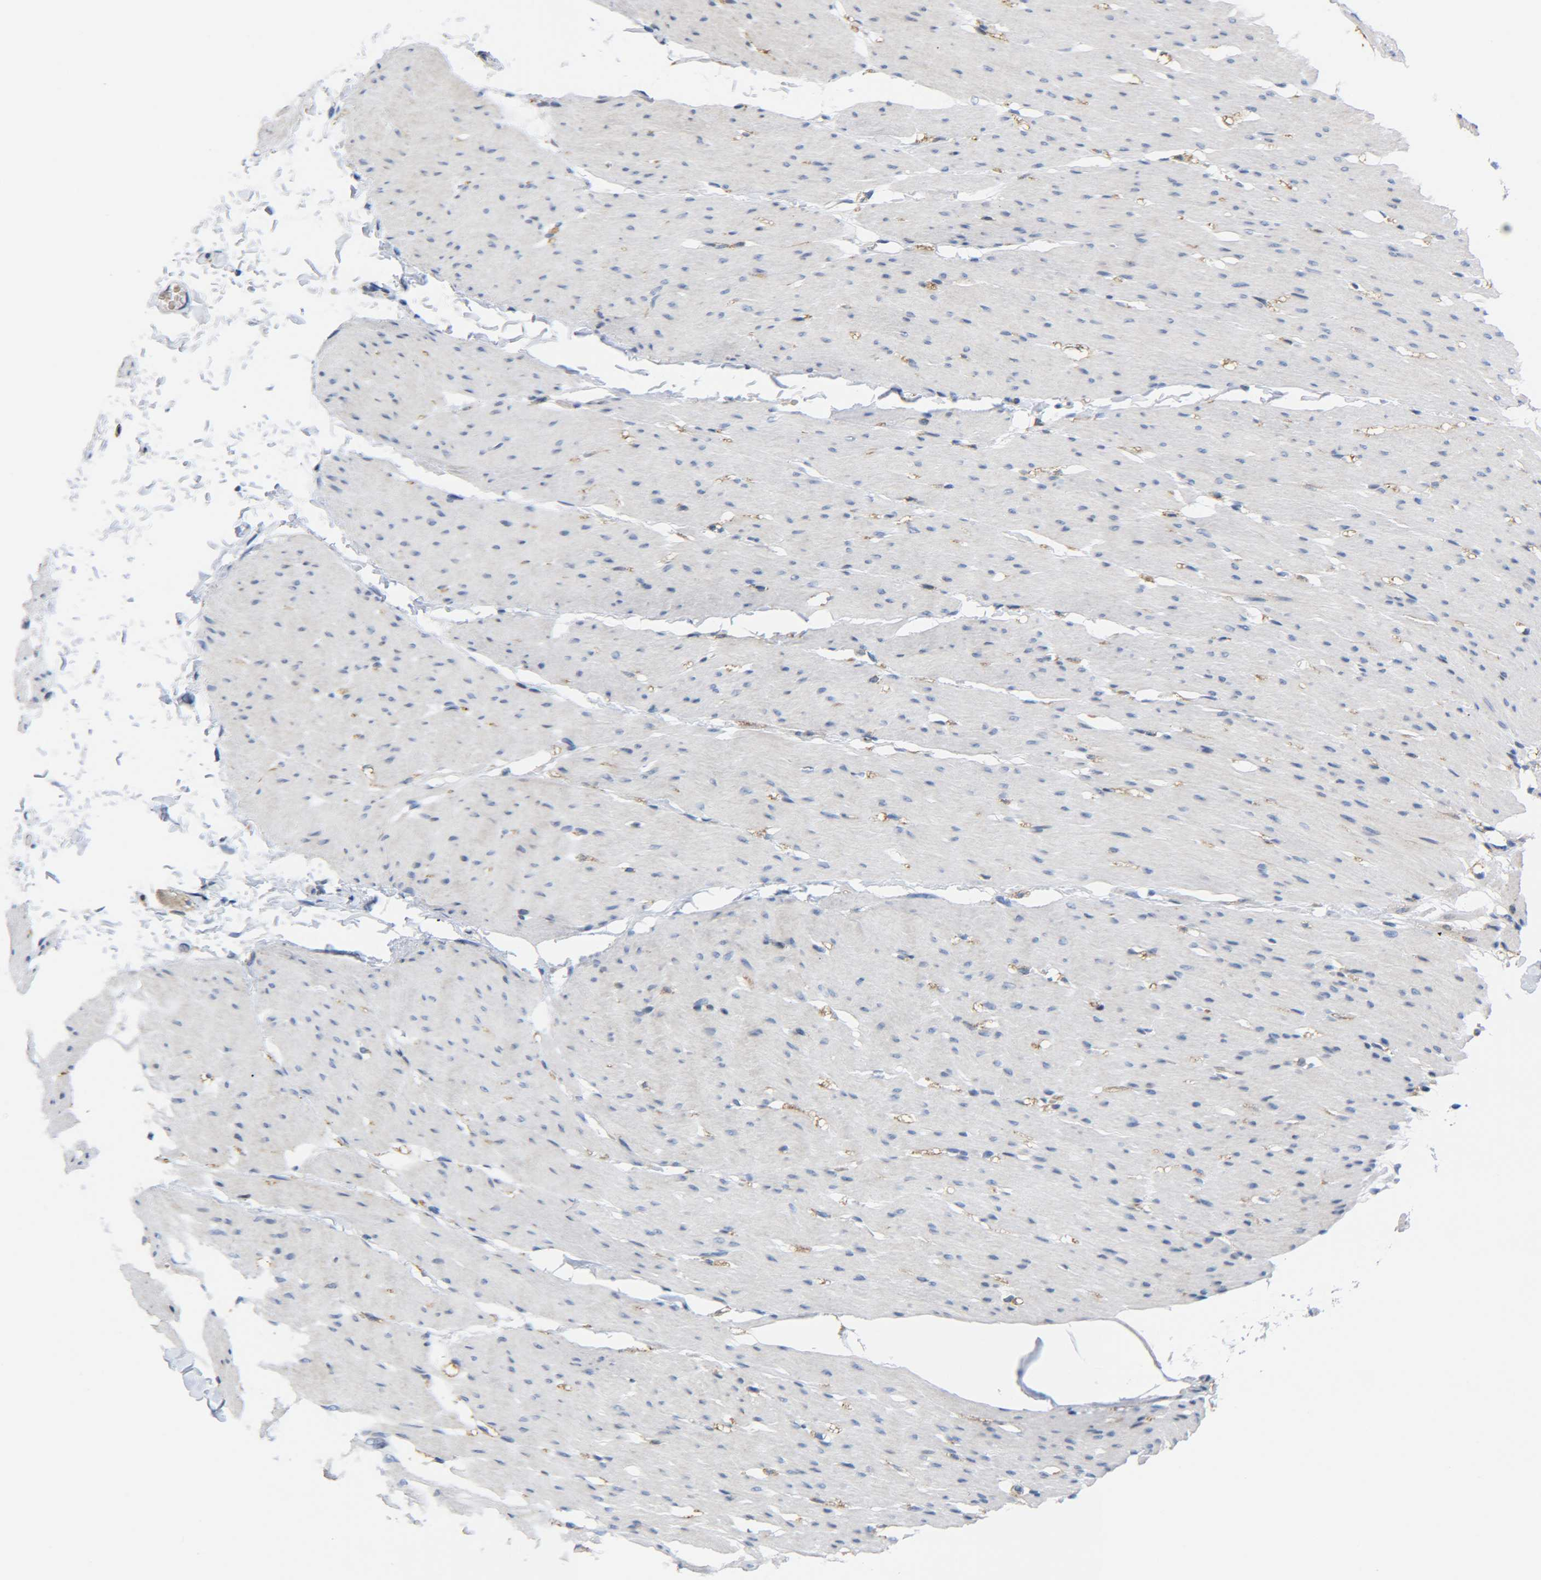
{"staining": {"intensity": "negative", "quantity": "none", "location": "none"}, "tissue": "smooth muscle", "cell_type": "Smooth muscle cells", "image_type": "normal", "snomed": [{"axis": "morphology", "description": "Normal tissue, NOS"}, {"axis": "topography", "description": "Smooth muscle"}, {"axis": "topography", "description": "Colon"}], "caption": "The immunohistochemistry micrograph has no significant staining in smooth muscle cells of smooth muscle.", "gene": "CMTM1", "patient": {"sex": "male", "age": 67}}